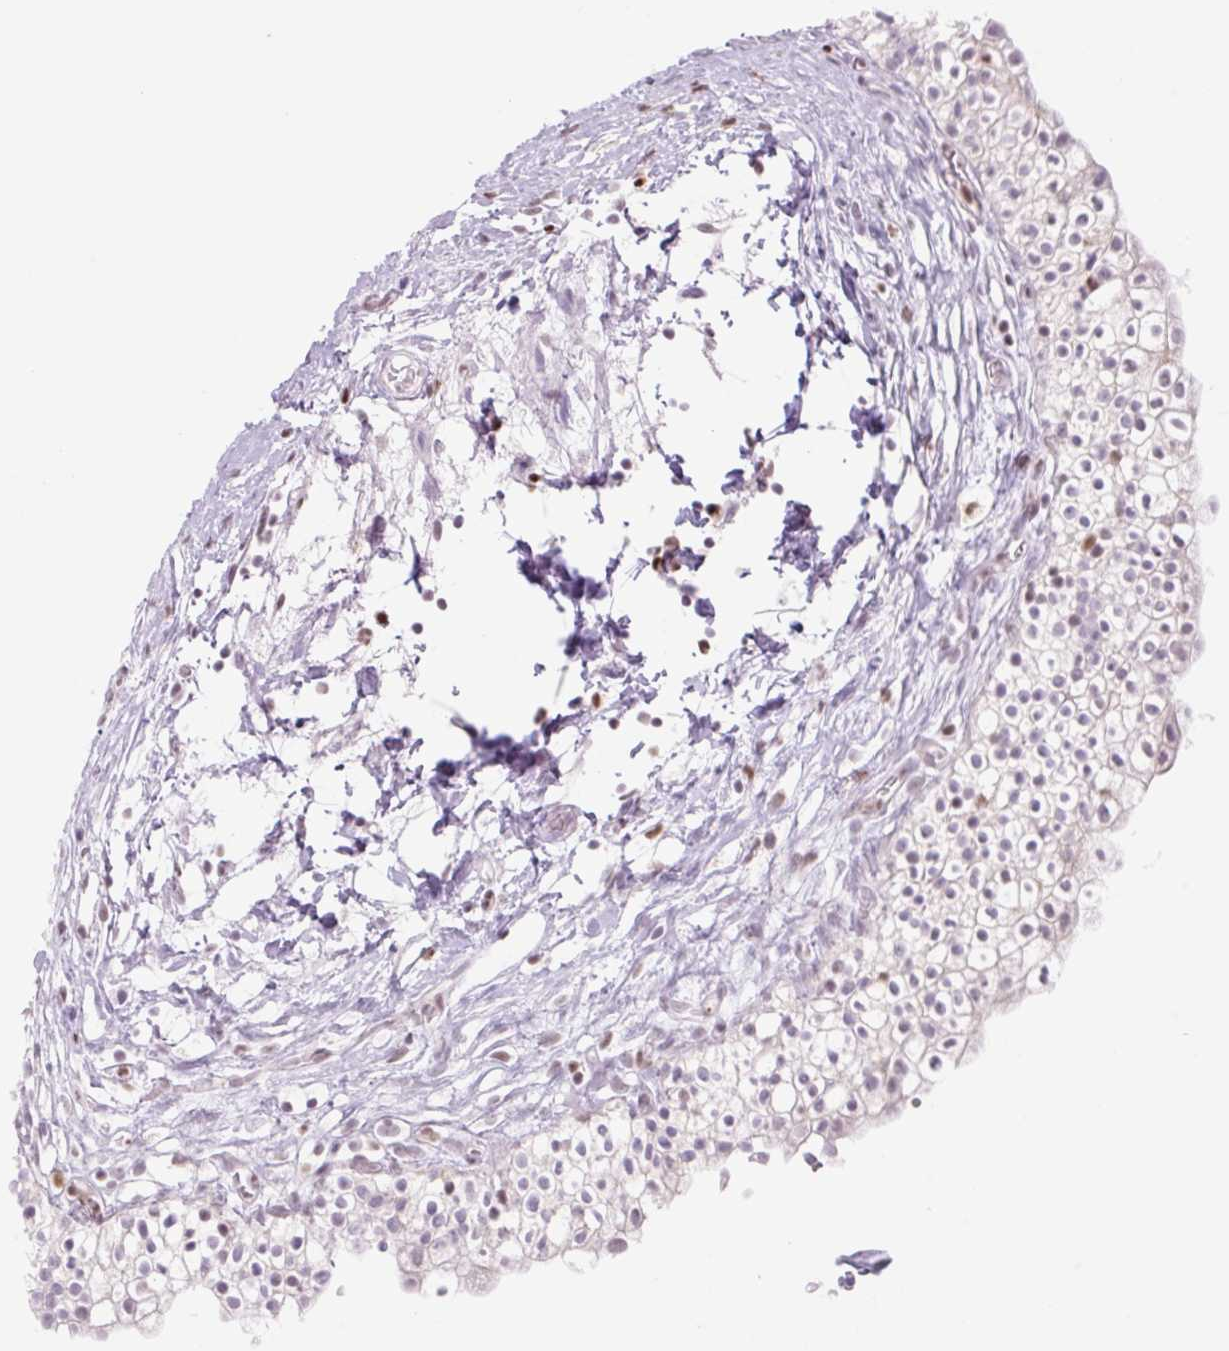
{"staining": {"intensity": "moderate", "quantity": "<25%", "location": "nuclear"}, "tissue": "urinary bladder", "cell_type": "Urothelial cells", "image_type": "normal", "snomed": [{"axis": "morphology", "description": "Normal tissue, NOS"}, {"axis": "topography", "description": "Urinary bladder"}, {"axis": "topography", "description": "Peripheral nerve tissue"}], "caption": "A histopathology image of urinary bladder stained for a protein displays moderate nuclear brown staining in urothelial cells. (DAB IHC, brown staining for protein, blue staining for nuclei).", "gene": "TLE3", "patient": {"sex": "male", "age": 55}}